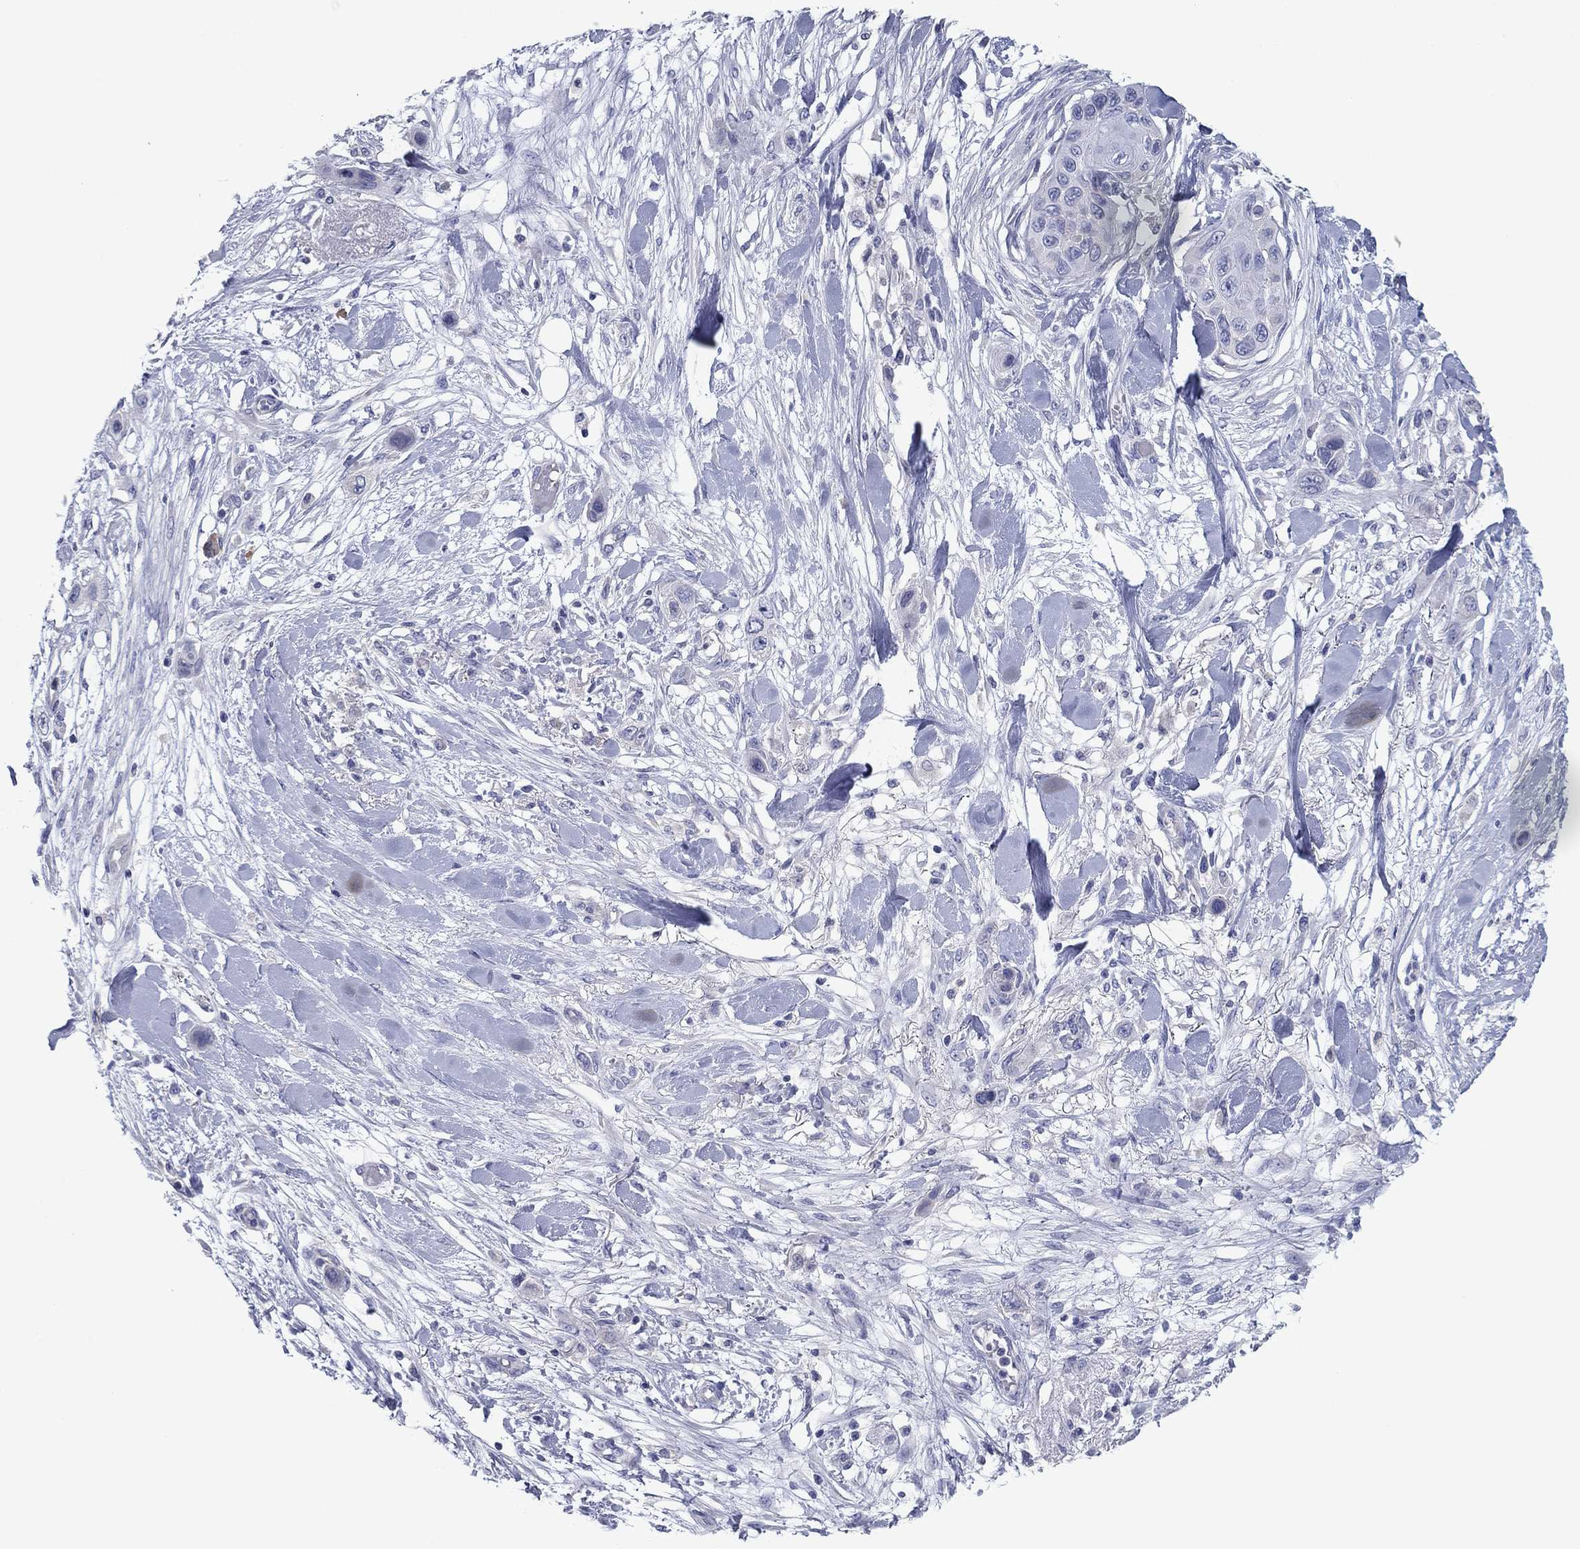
{"staining": {"intensity": "negative", "quantity": "none", "location": "none"}, "tissue": "skin cancer", "cell_type": "Tumor cells", "image_type": "cancer", "snomed": [{"axis": "morphology", "description": "Squamous cell carcinoma, NOS"}, {"axis": "topography", "description": "Skin"}], "caption": "The immunohistochemistry (IHC) photomicrograph has no significant staining in tumor cells of skin cancer tissue.", "gene": "GRK7", "patient": {"sex": "male", "age": 79}}